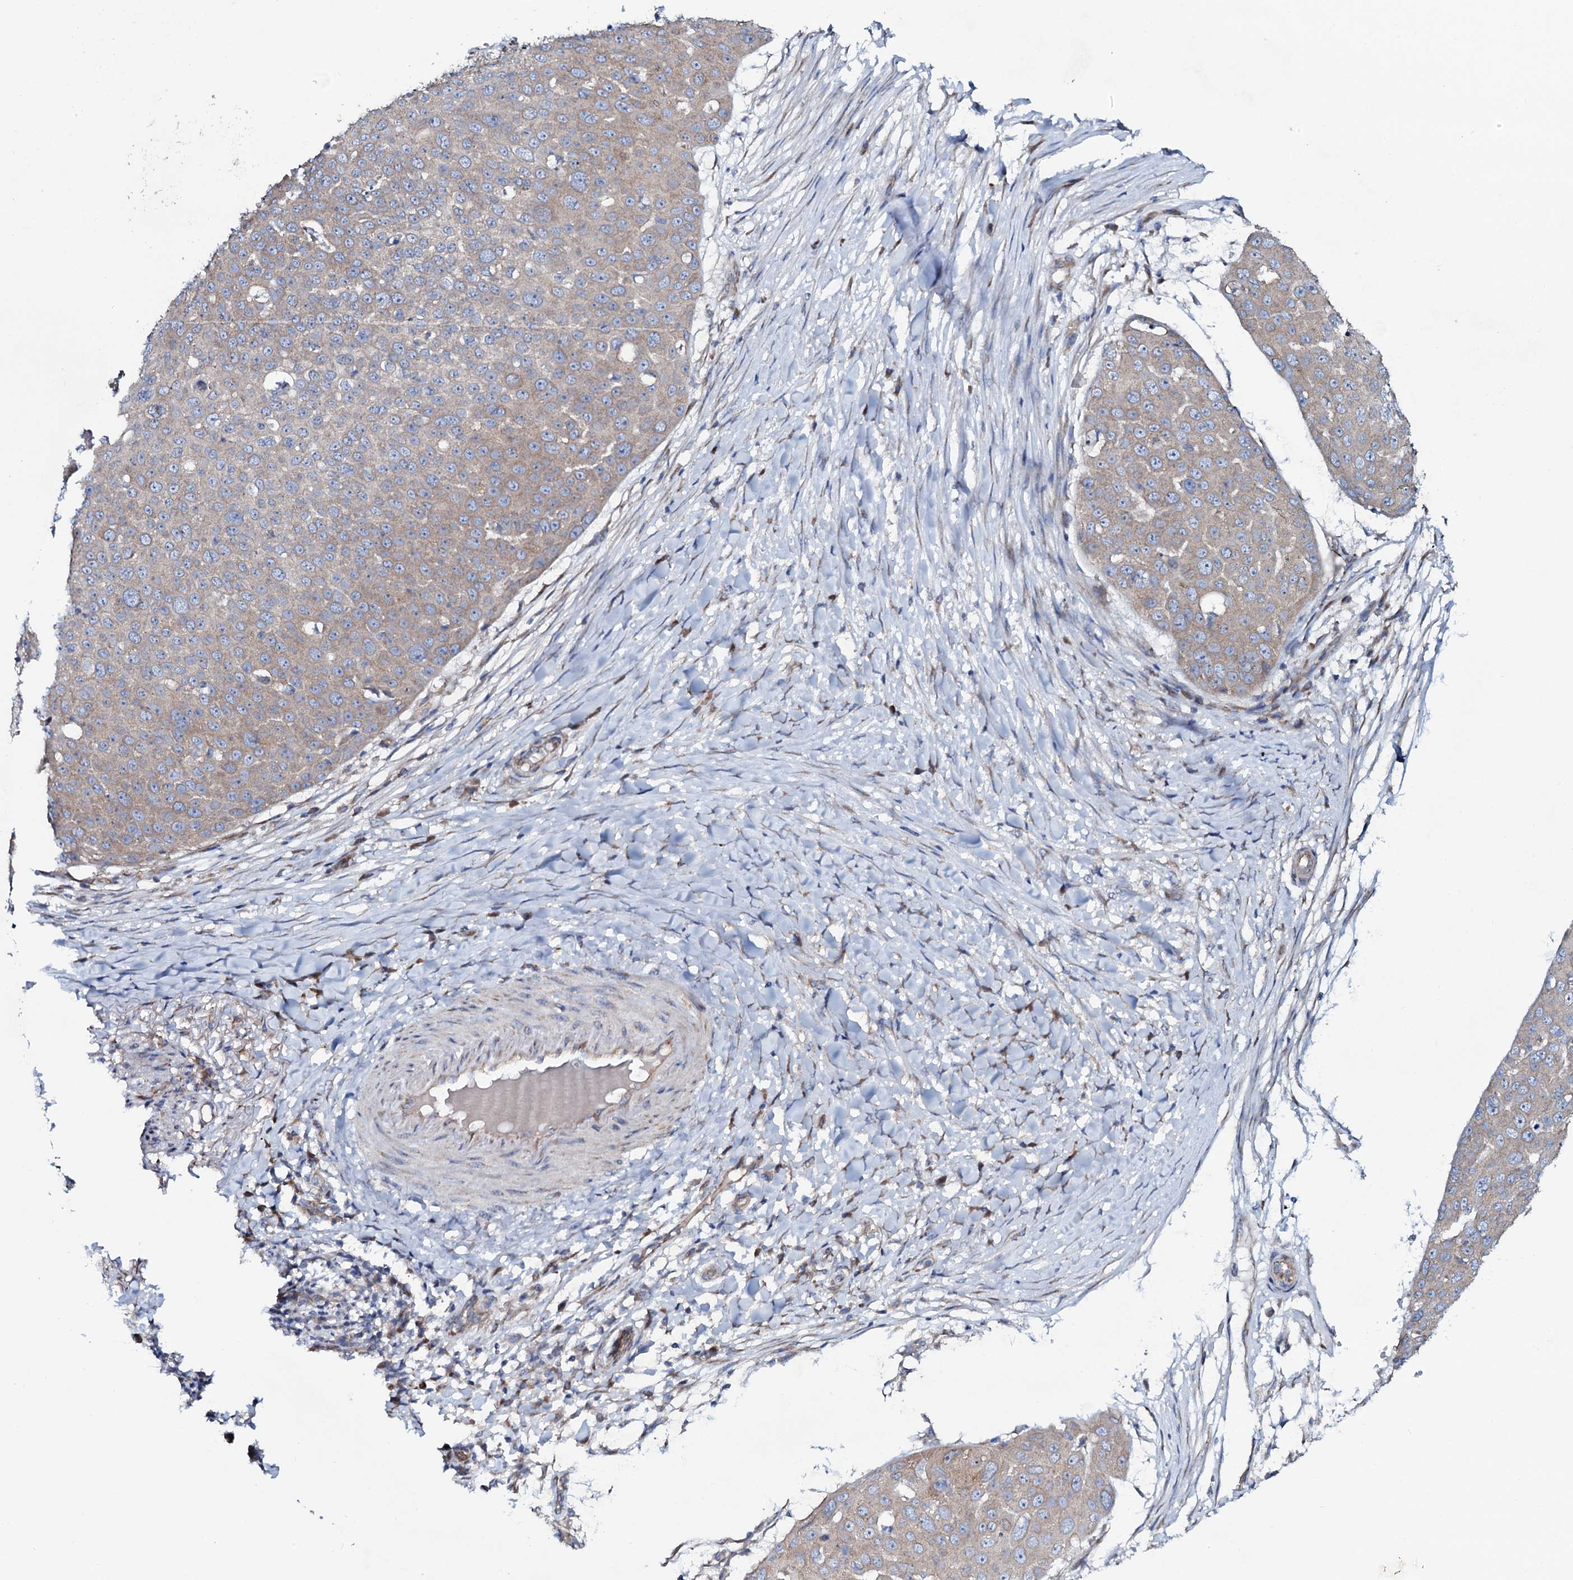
{"staining": {"intensity": "weak", "quantity": "25%-75%", "location": "cytoplasmic/membranous"}, "tissue": "skin cancer", "cell_type": "Tumor cells", "image_type": "cancer", "snomed": [{"axis": "morphology", "description": "Squamous cell carcinoma, NOS"}, {"axis": "topography", "description": "Skin"}], "caption": "Approximately 25%-75% of tumor cells in human skin cancer (squamous cell carcinoma) exhibit weak cytoplasmic/membranous protein positivity as visualized by brown immunohistochemical staining.", "gene": "STARD13", "patient": {"sex": "male", "age": 71}}